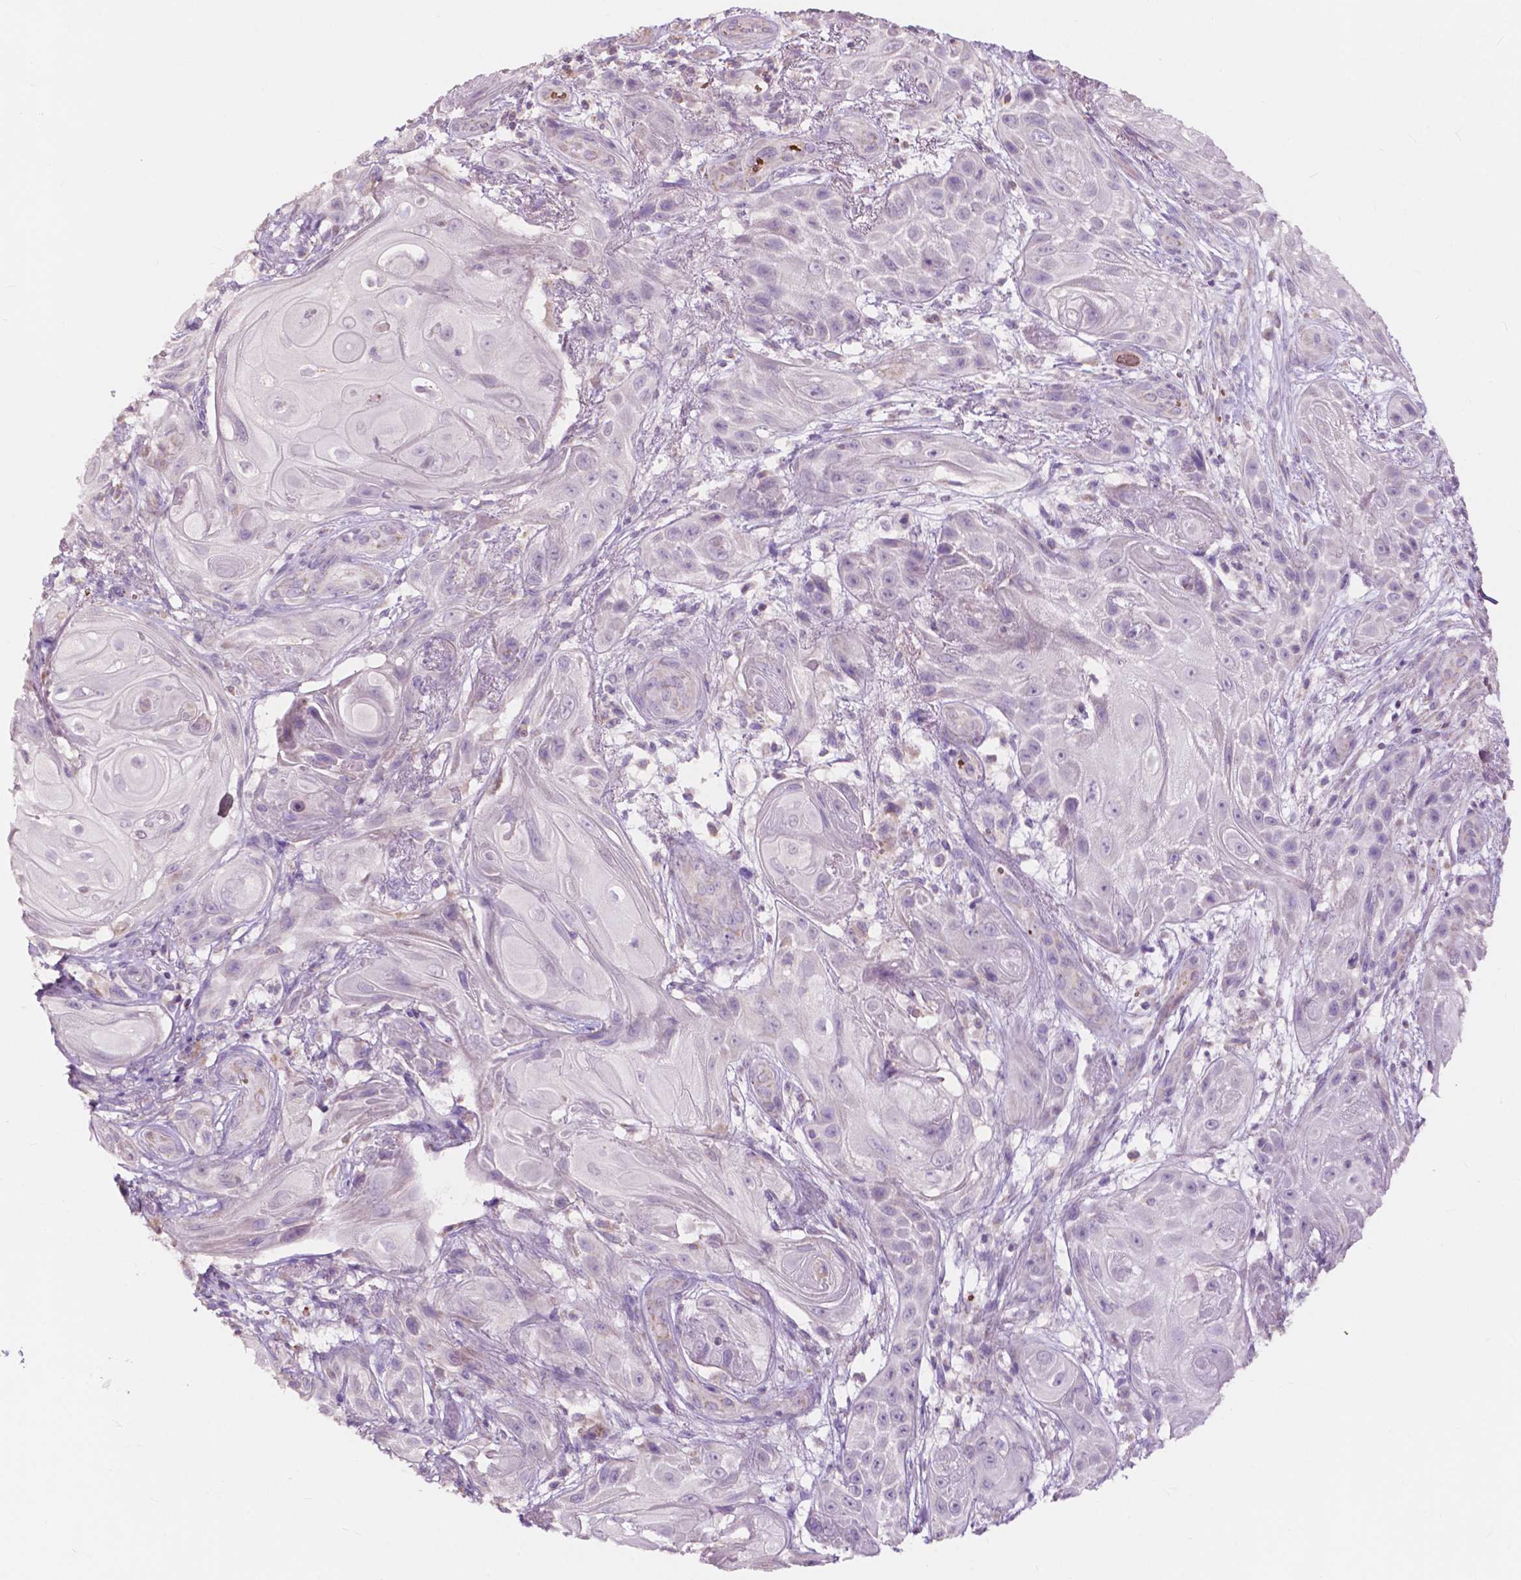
{"staining": {"intensity": "negative", "quantity": "none", "location": "none"}, "tissue": "skin cancer", "cell_type": "Tumor cells", "image_type": "cancer", "snomed": [{"axis": "morphology", "description": "Squamous cell carcinoma, NOS"}, {"axis": "topography", "description": "Skin"}], "caption": "Tumor cells are negative for protein expression in human squamous cell carcinoma (skin).", "gene": "NDUFS1", "patient": {"sex": "male", "age": 62}}